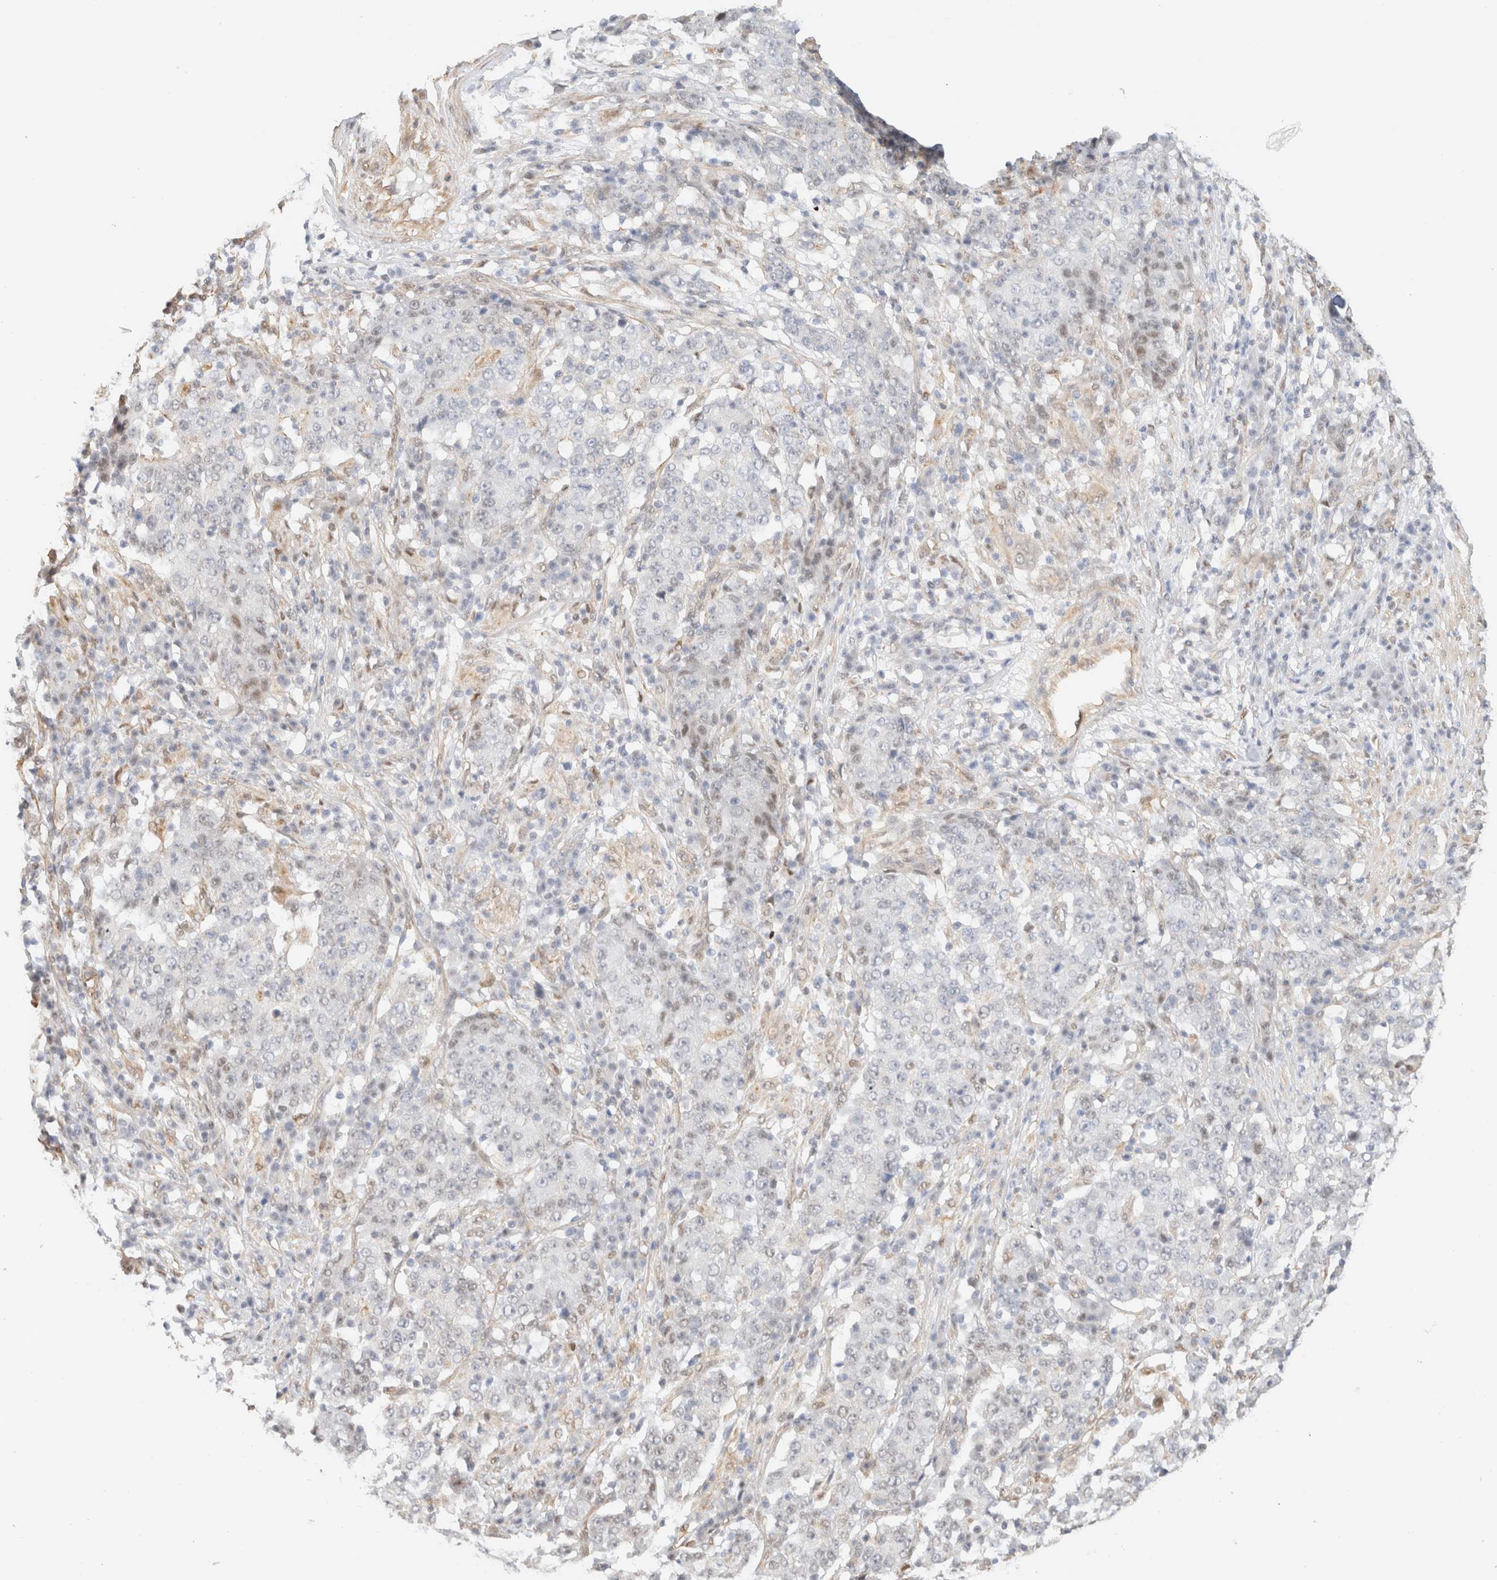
{"staining": {"intensity": "weak", "quantity": "<25%", "location": "nuclear"}, "tissue": "stomach cancer", "cell_type": "Tumor cells", "image_type": "cancer", "snomed": [{"axis": "morphology", "description": "Adenocarcinoma, NOS"}, {"axis": "topography", "description": "Stomach"}], "caption": "Micrograph shows no protein staining in tumor cells of stomach adenocarcinoma tissue. The staining was performed using DAB (3,3'-diaminobenzidine) to visualize the protein expression in brown, while the nuclei were stained in blue with hematoxylin (Magnification: 20x).", "gene": "ARID5A", "patient": {"sex": "male", "age": 59}}